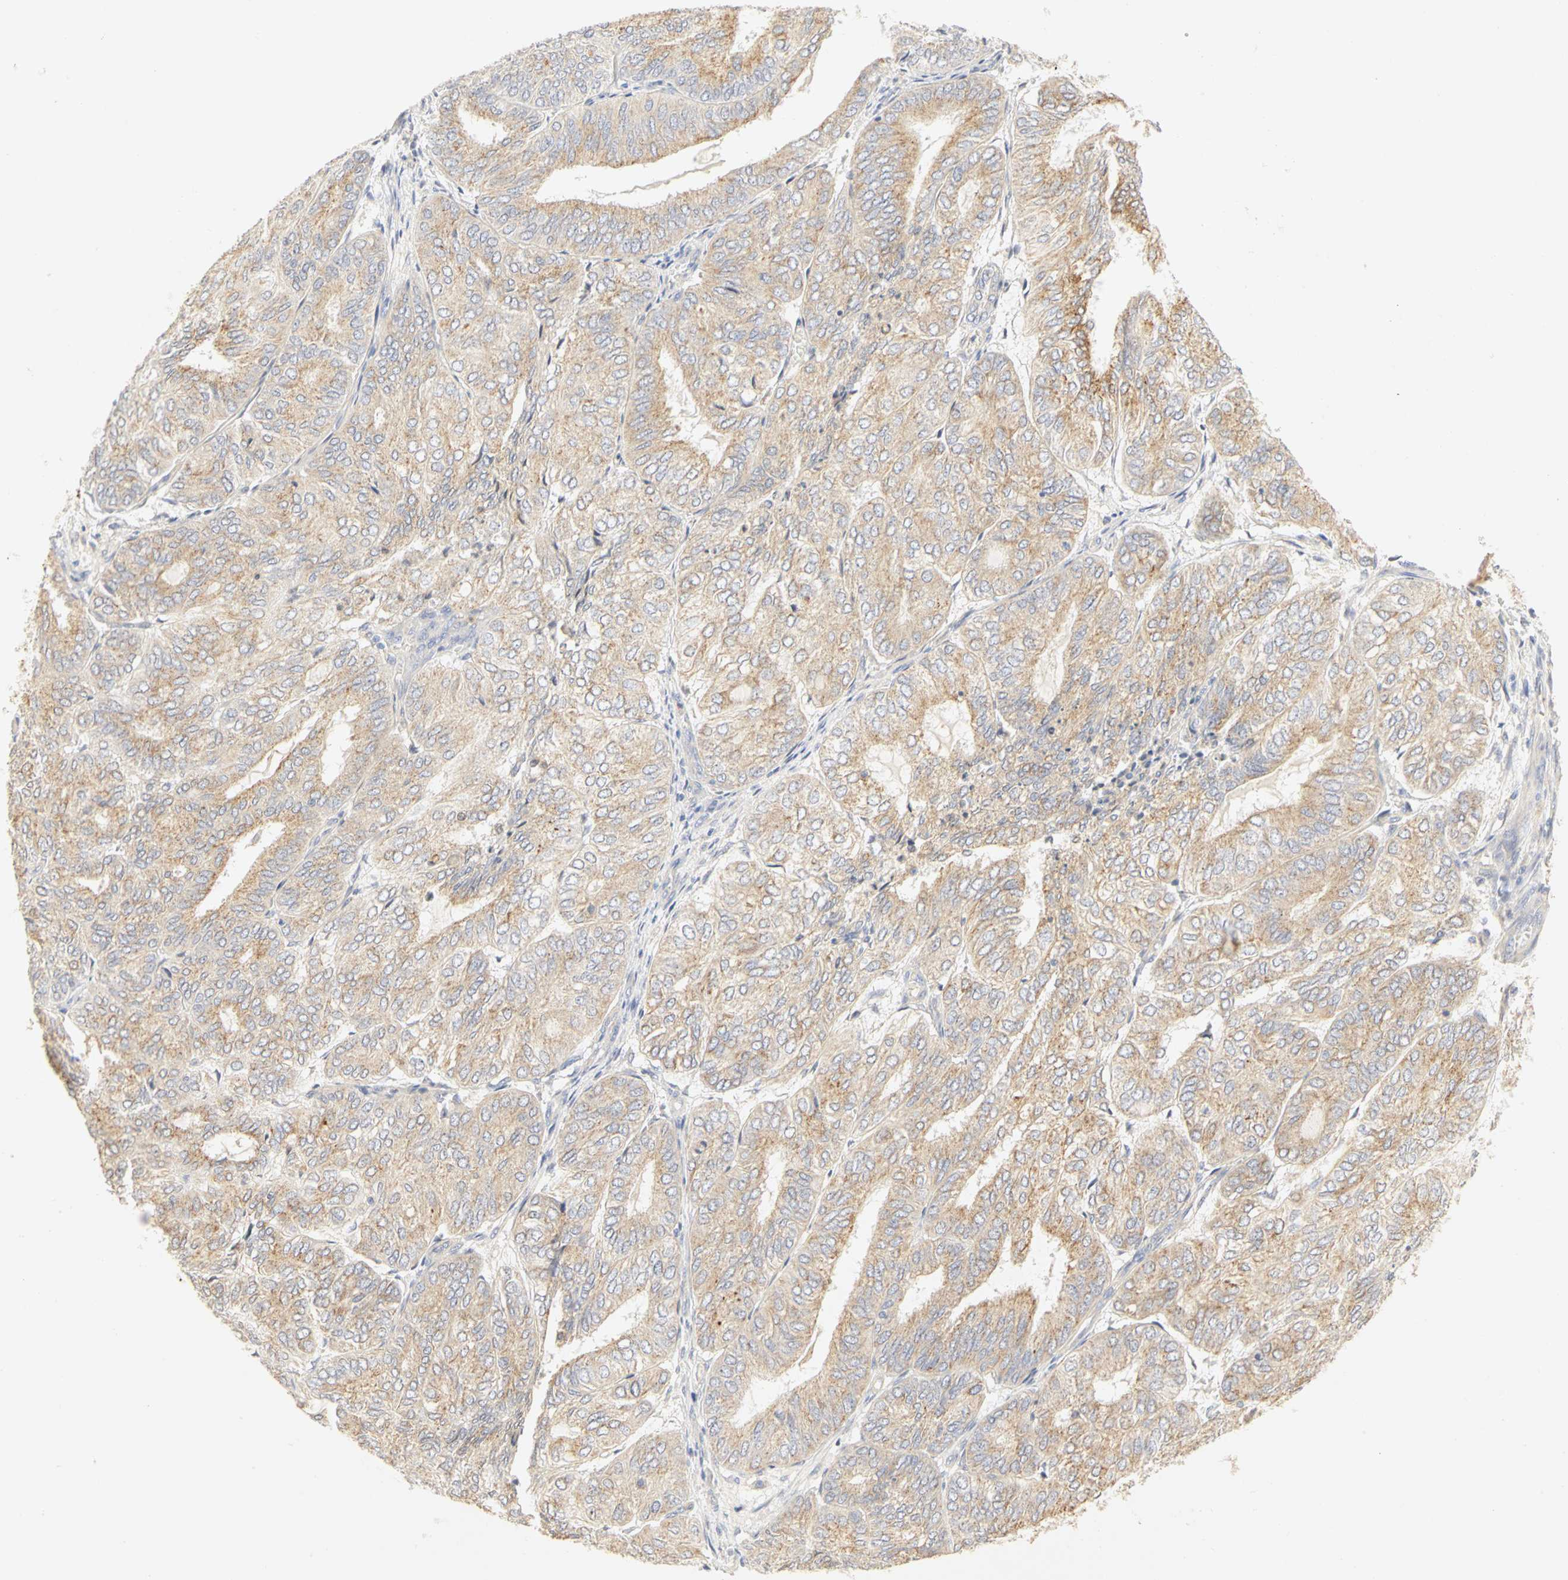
{"staining": {"intensity": "weak", "quantity": ">75%", "location": "cytoplasmic/membranous"}, "tissue": "endometrial cancer", "cell_type": "Tumor cells", "image_type": "cancer", "snomed": [{"axis": "morphology", "description": "Adenocarcinoma, NOS"}, {"axis": "topography", "description": "Uterus"}], "caption": "This micrograph shows endometrial cancer stained with immunohistochemistry (IHC) to label a protein in brown. The cytoplasmic/membranous of tumor cells show weak positivity for the protein. Nuclei are counter-stained blue.", "gene": "GNRH2", "patient": {"sex": "female", "age": 60}}